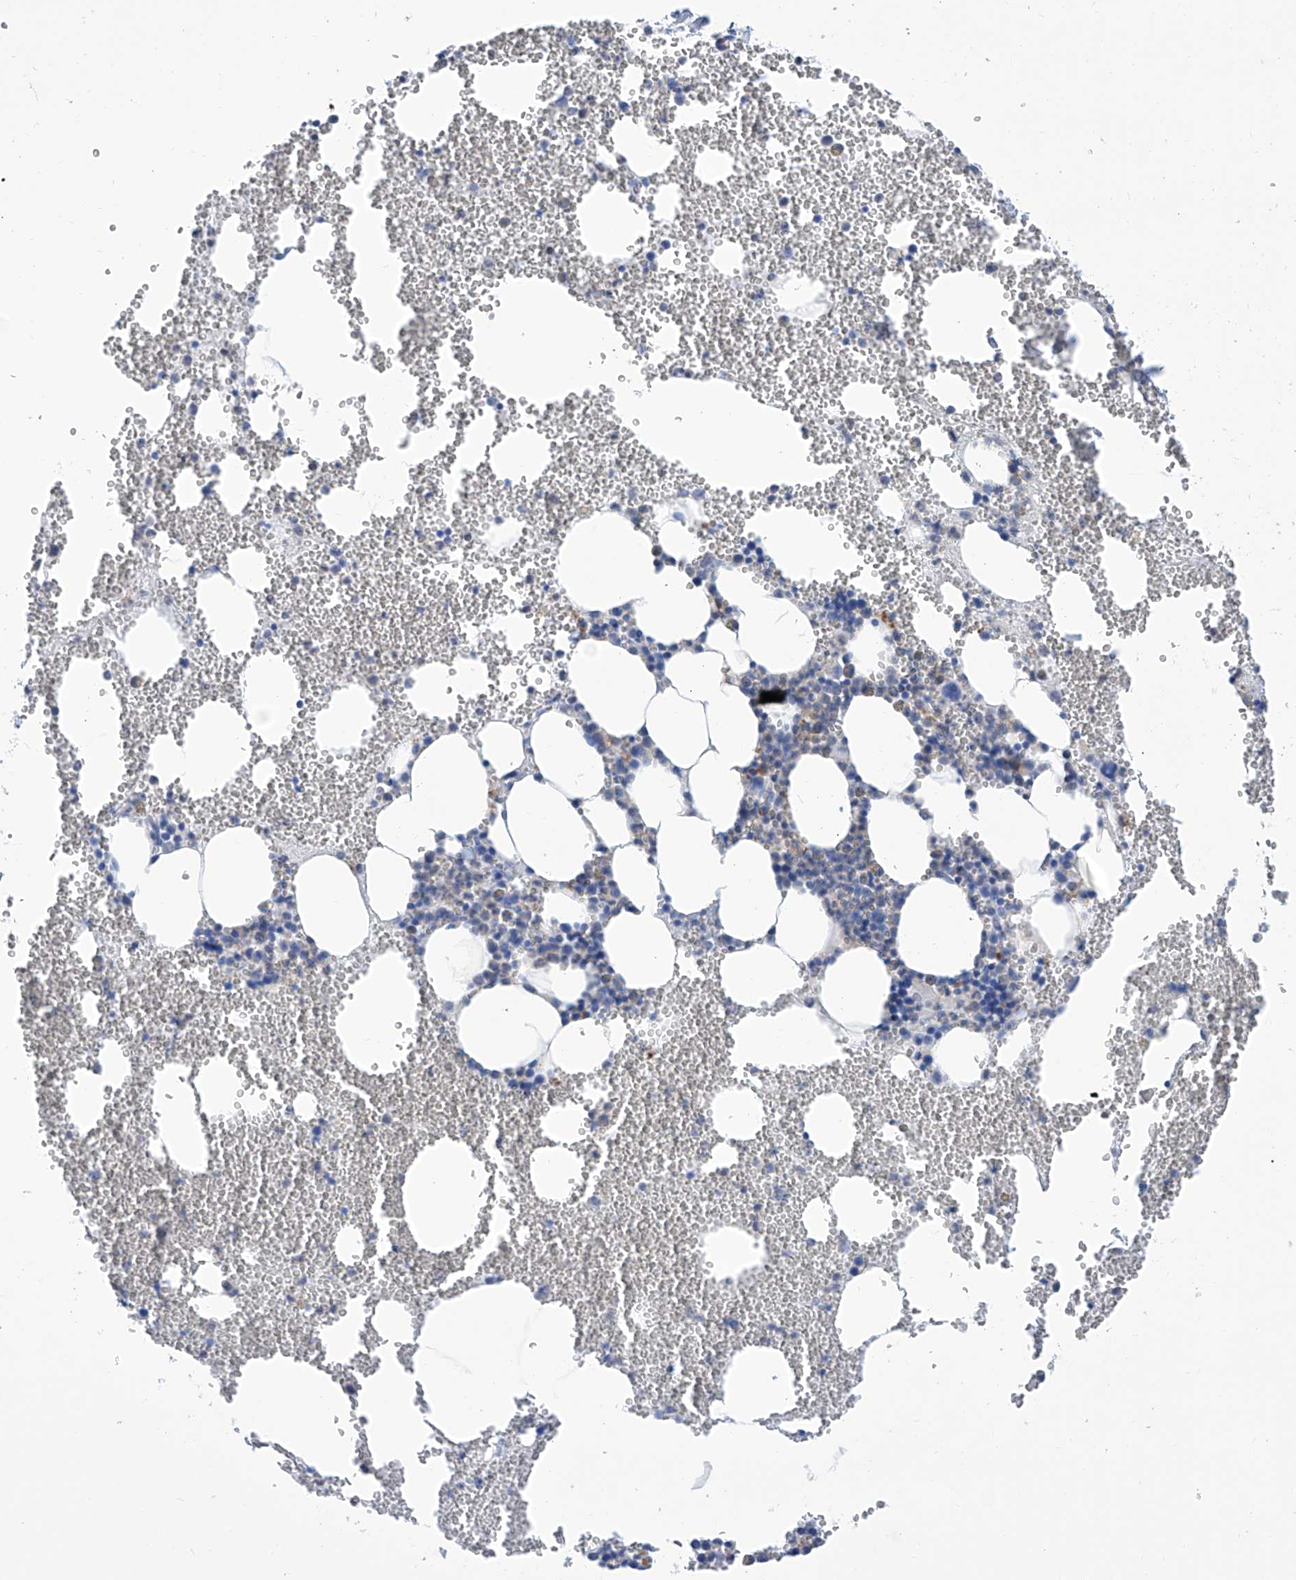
{"staining": {"intensity": "negative", "quantity": "none", "location": "none"}, "tissue": "bone marrow", "cell_type": "Hematopoietic cells", "image_type": "normal", "snomed": [{"axis": "morphology", "description": "Normal tissue, NOS"}, {"axis": "morphology", "description": "Inflammation, NOS"}, {"axis": "topography", "description": "Bone marrow"}], "caption": "The immunohistochemistry (IHC) image has no significant expression in hematopoietic cells of bone marrow. The staining is performed using DAB (3,3'-diaminobenzidine) brown chromogen with nuclei counter-stained in using hematoxylin.", "gene": "IMPA2", "patient": {"sex": "female", "age": 78}}